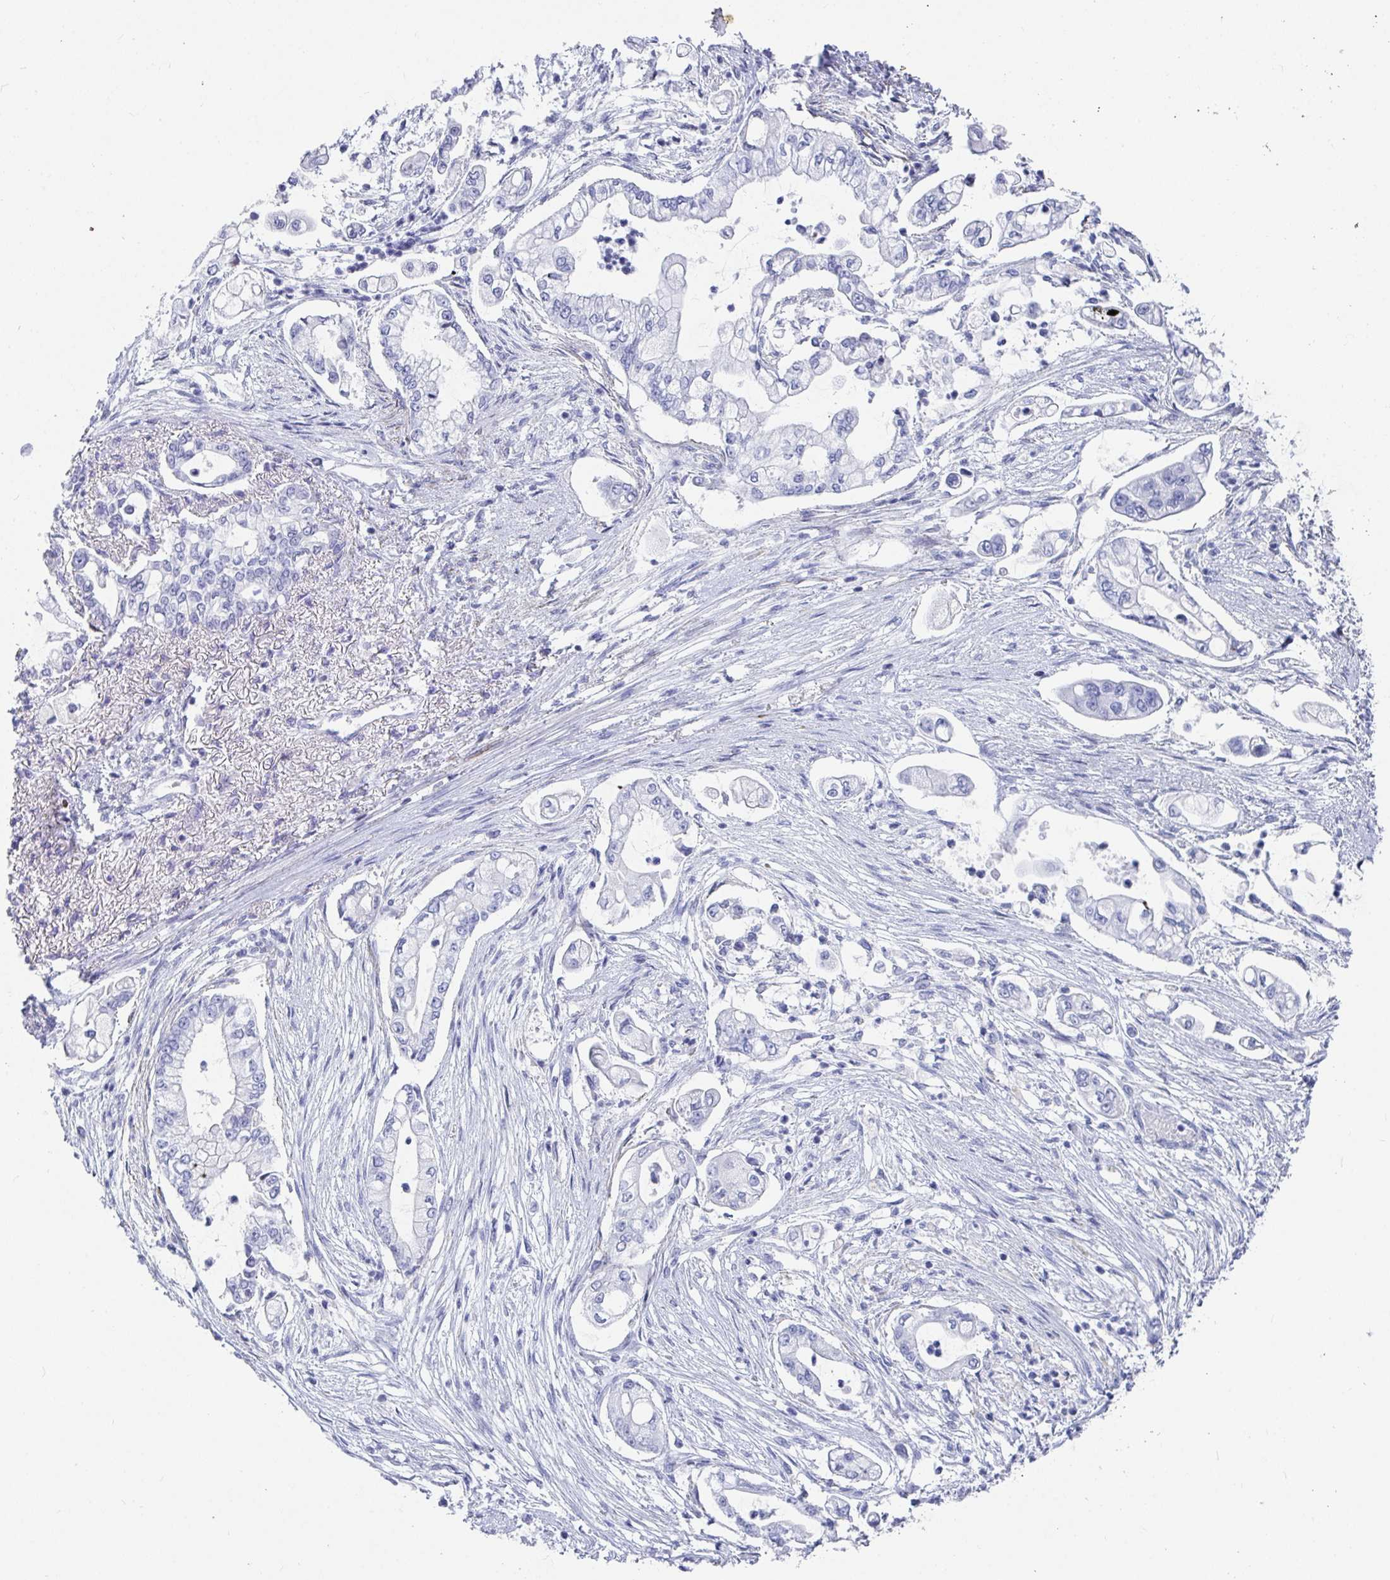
{"staining": {"intensity": "negative", "quantity": "none", "location": "none"}, "tissue": "pancreatic cancer", "cell_type": "Tumor cells", "image_type": "cancer", "snomed": [{"axis": "morphology", "description": "Adenocarcinoma, NOS"}, {"axis": "topography", "description": "Pancreas"}], "caption": "DAB (3,3'-diaminobenzidine) immunohistochemical staining of pancreatic adenocarcinoma demonstrates no significant expression in tumor cells. (Stains: DAB immunohistochemistry (IHC) with hematoxylin counter stain, Microscopy: brightfield microscopy at high magnification).", "gene": "ZFP82", "patient": {"sex": "female", "age": 69}}